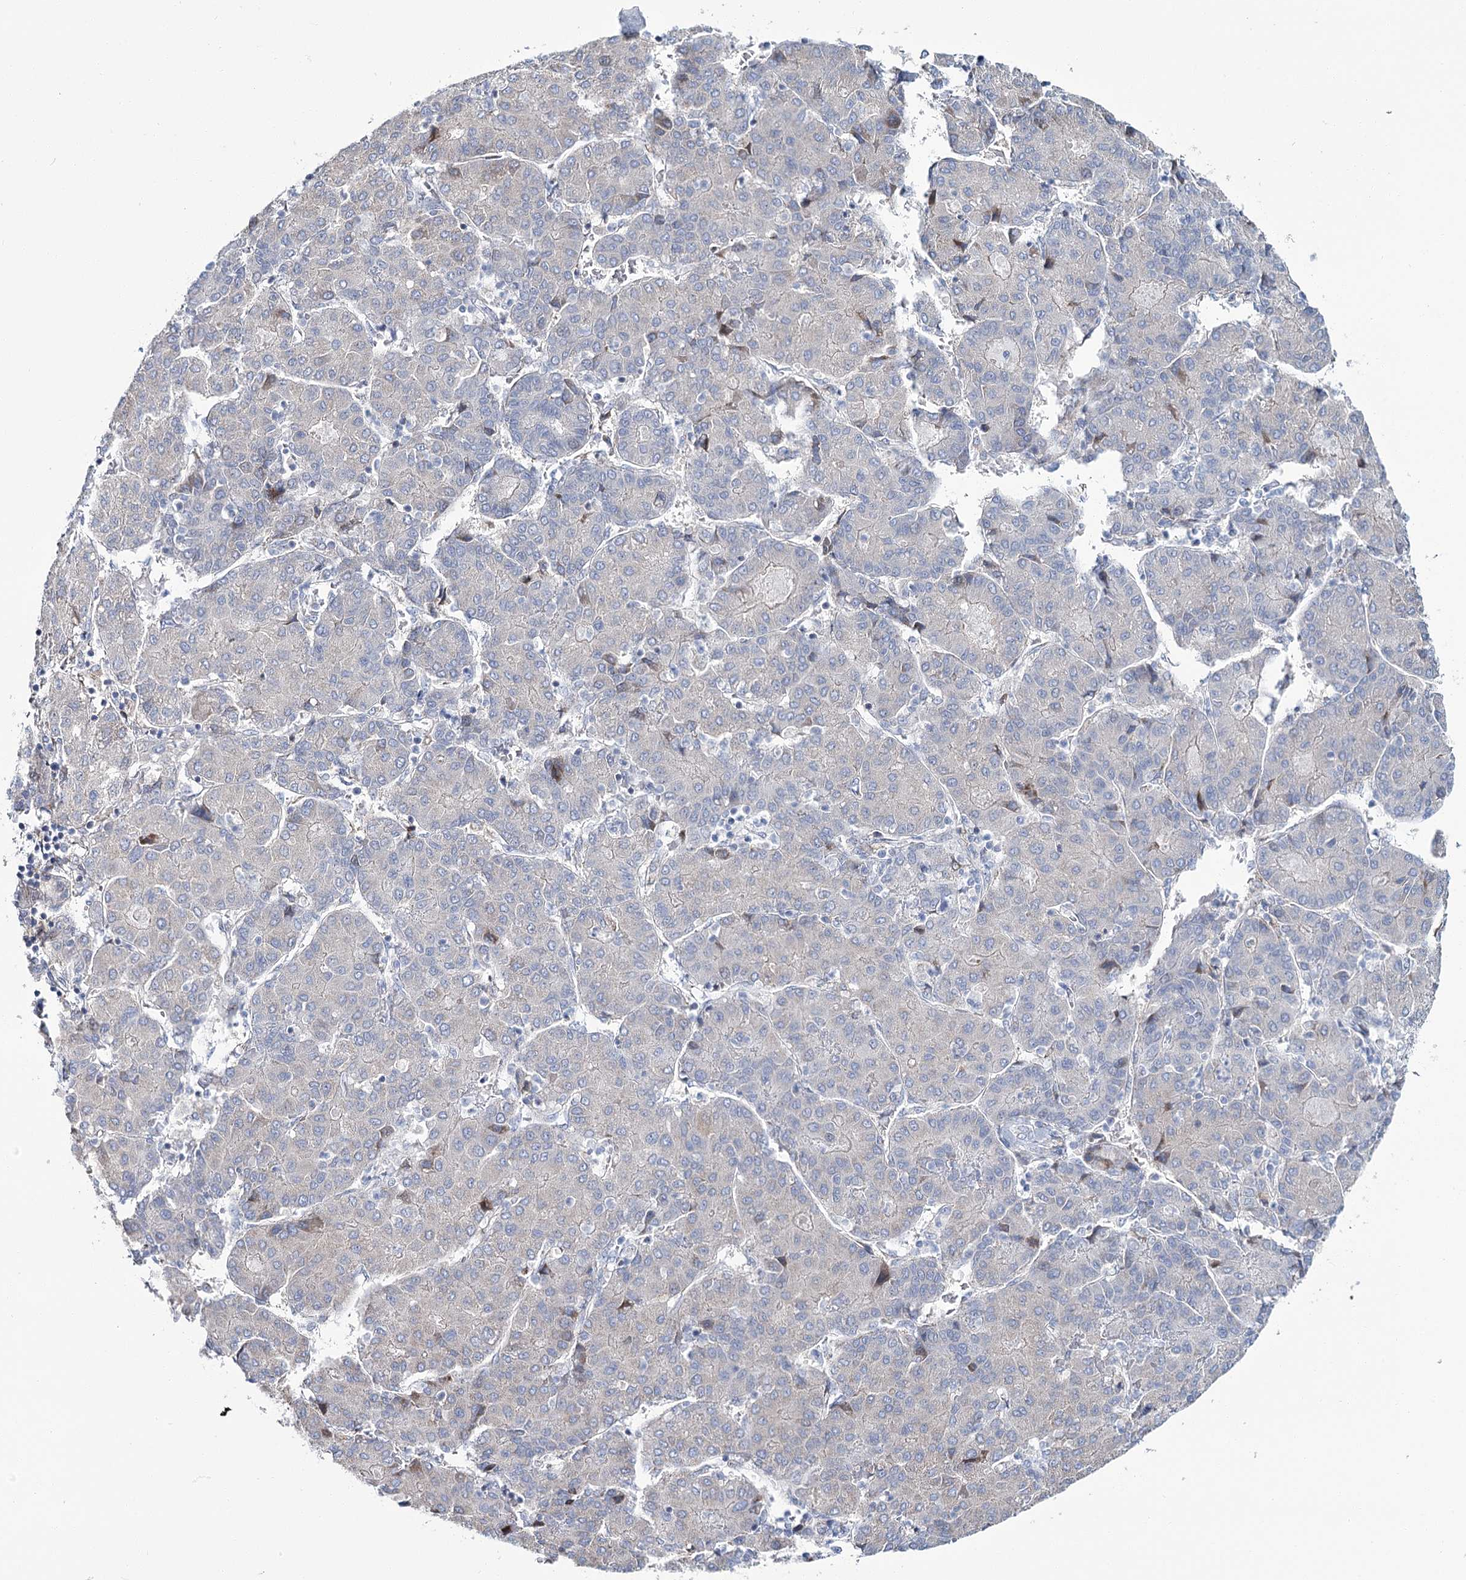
{"staining": {"intensity": "negative", "quantity": "none", "location": "none"}, "tissue": "liver cancer", "cell_type": "Tumor cells", "image_type": "cancer", "snomed": [{"axis": "morphology", "description": "Carcinoma, Hepatocellular, NOS"}, {"axis": "topography", "description": "Liver"}], "caption": "There is no significant expression in tumor cells of liver hepatocellular carcinoma.", "gene": "CPLANE1", "patient": {"sex": "male", "age": 65}}